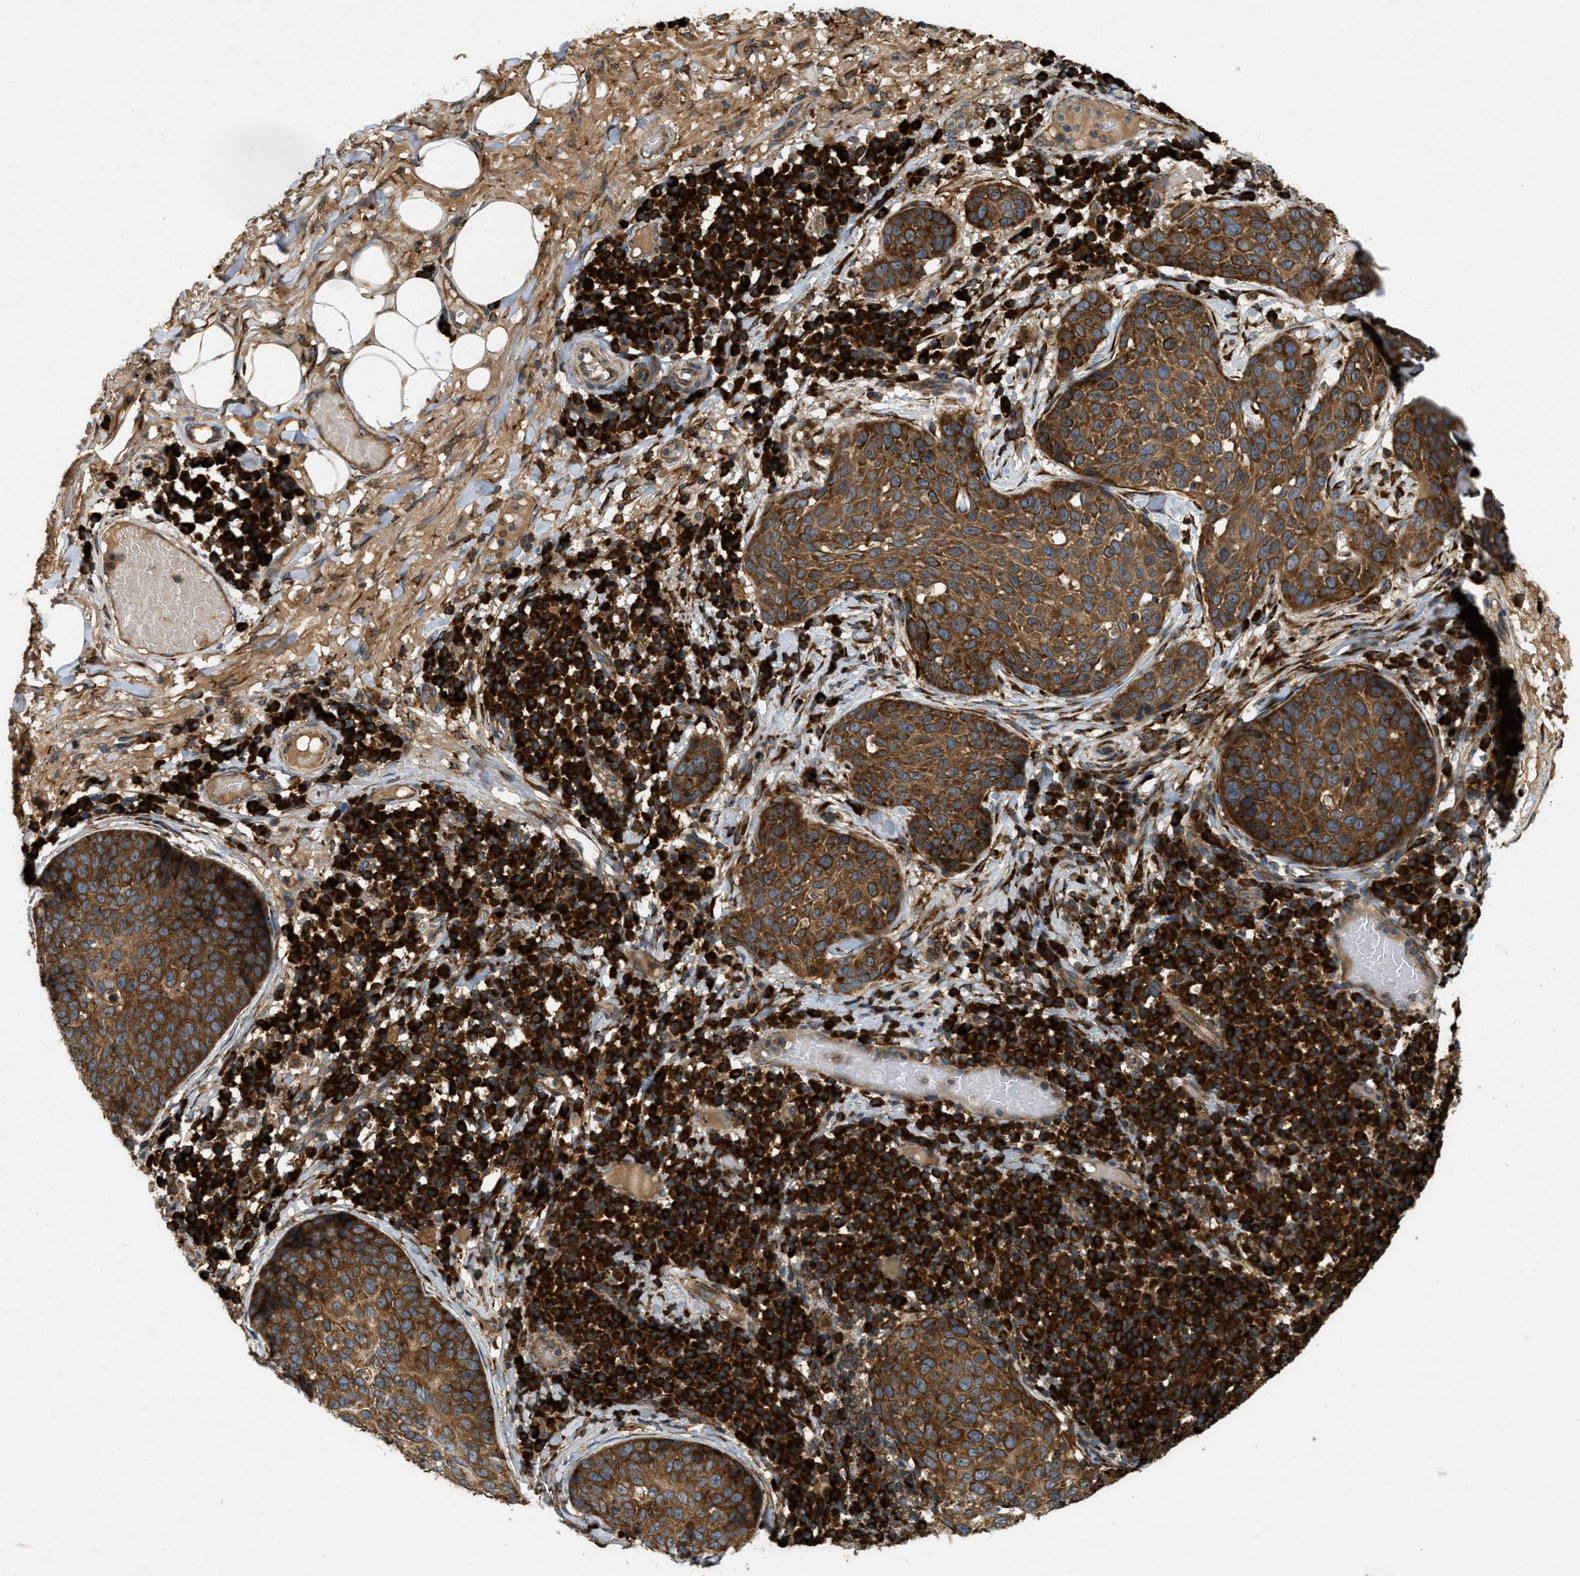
{"staining": {"intensity": "moderate", "quantity": ">75%", "location": "cytoplasmic/membranous"}, "tissue": "skin cancer", "cell_type": "Tumor cells", "image_type": "cancer", "snomed": [{"axis": "morphology", "description": "Squamous cell carcinoma in situ, NOS"}, {"axis": "morphology", "description": "Squamous cell carcinoma, NOS"}, {"axis": "topography", "description": "Skin"}], "caption": "There is medium levels of moderate cytoplasmic/membranous positivity in tumor cells of squamous cell carcinoma (skin), as demonstrated by immunohistochemical staining (brown color).", "gene": "PCDH18", "patient": {"sex": "male", "age": 93}}